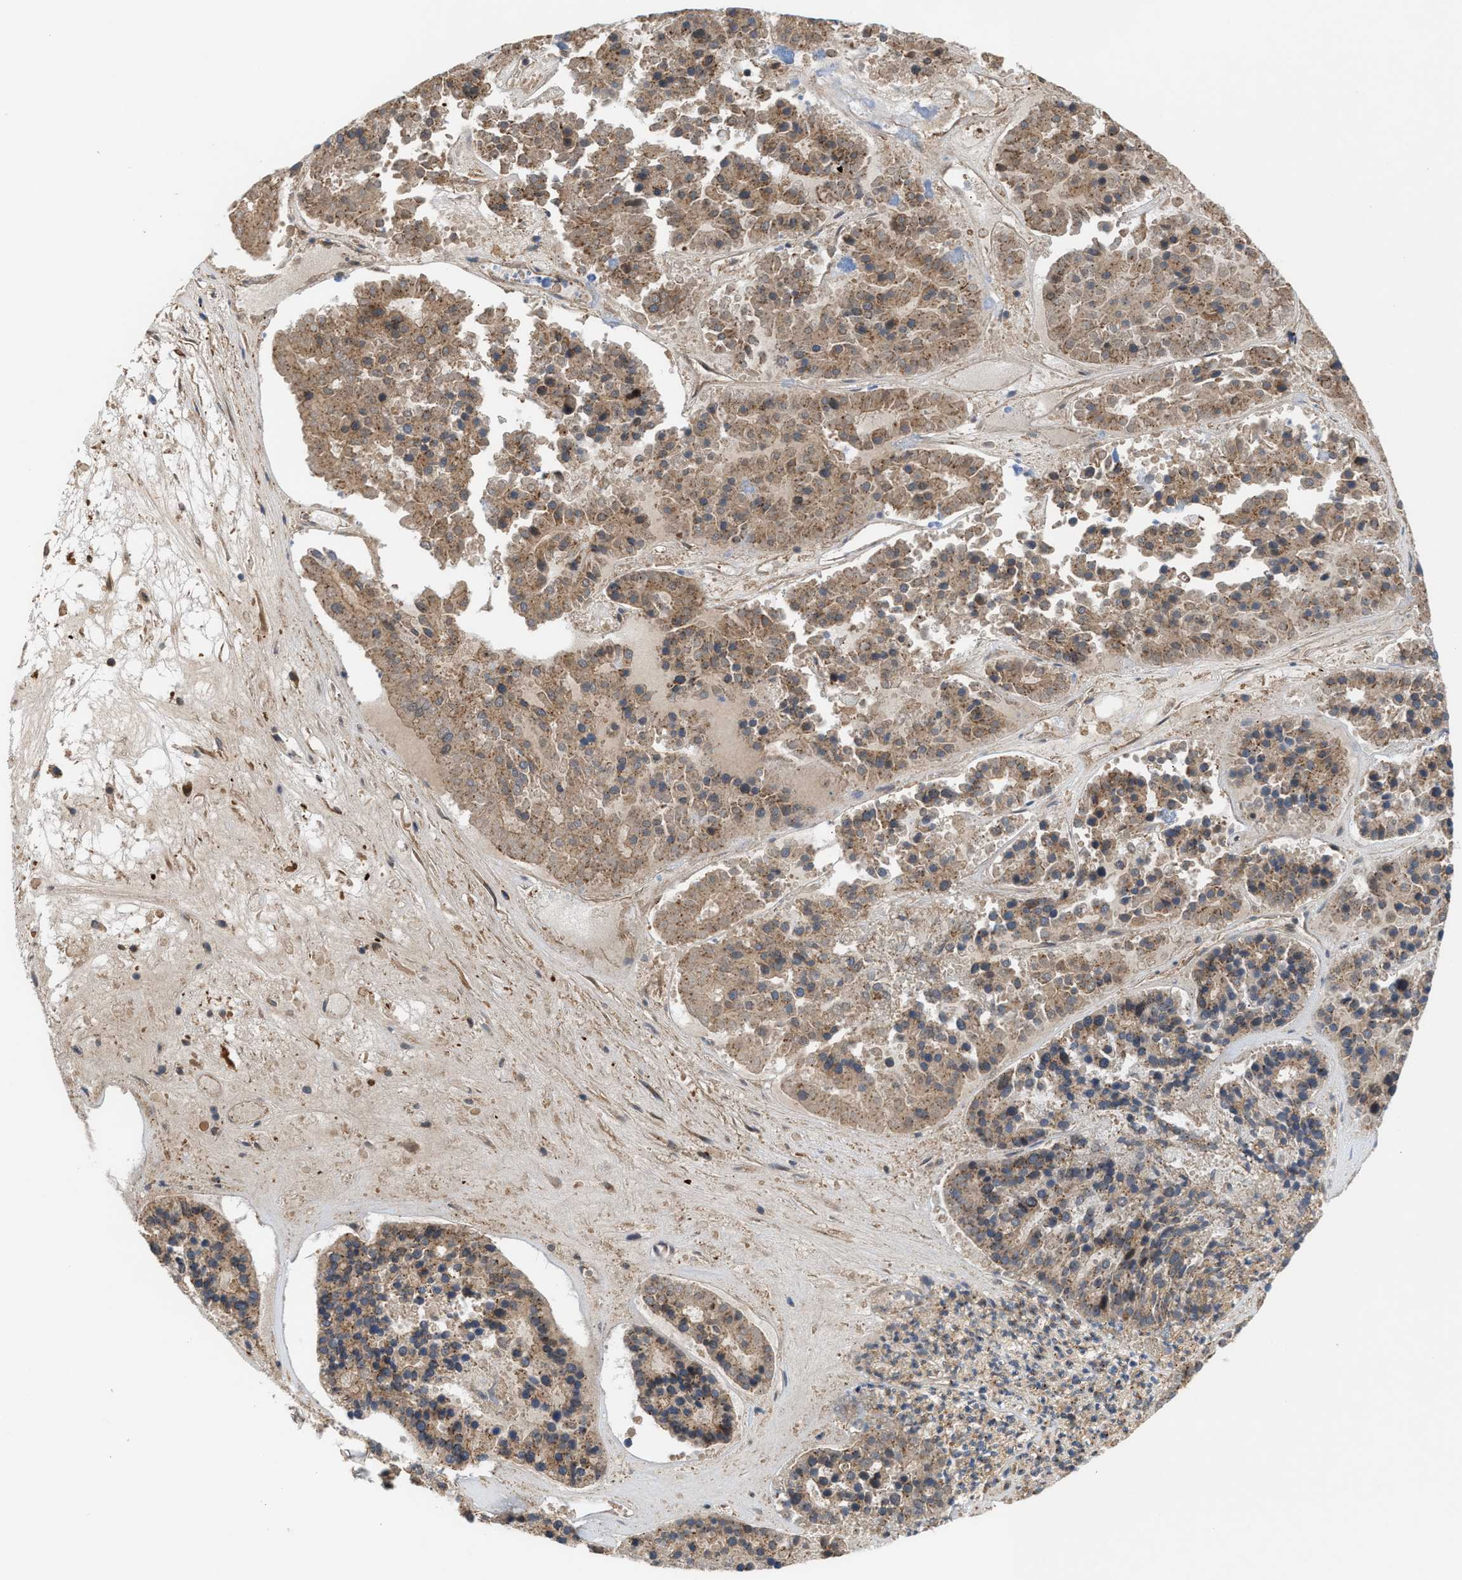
{"staining": {"intensity": "weak", "quantity": ">75%", "location": "cytoplasmic/membranous"}, "tissue": "pancreatic cancer", "cell_type": "Tumor cells", "image_type": "cancer", "snomed": [{"axis": "morphology", "description": "Adenocarcinoma, NOS"}, {"axis": "topography", "description": "Pancreas"}], "caption": "Protein expression analysis of pancreatic cancer displays weak cytoplasmic/membranous positivity in about >75% of tumor cells.", "gene": "EPS15L1", "patient": {"sex": "male", "age": 50}}